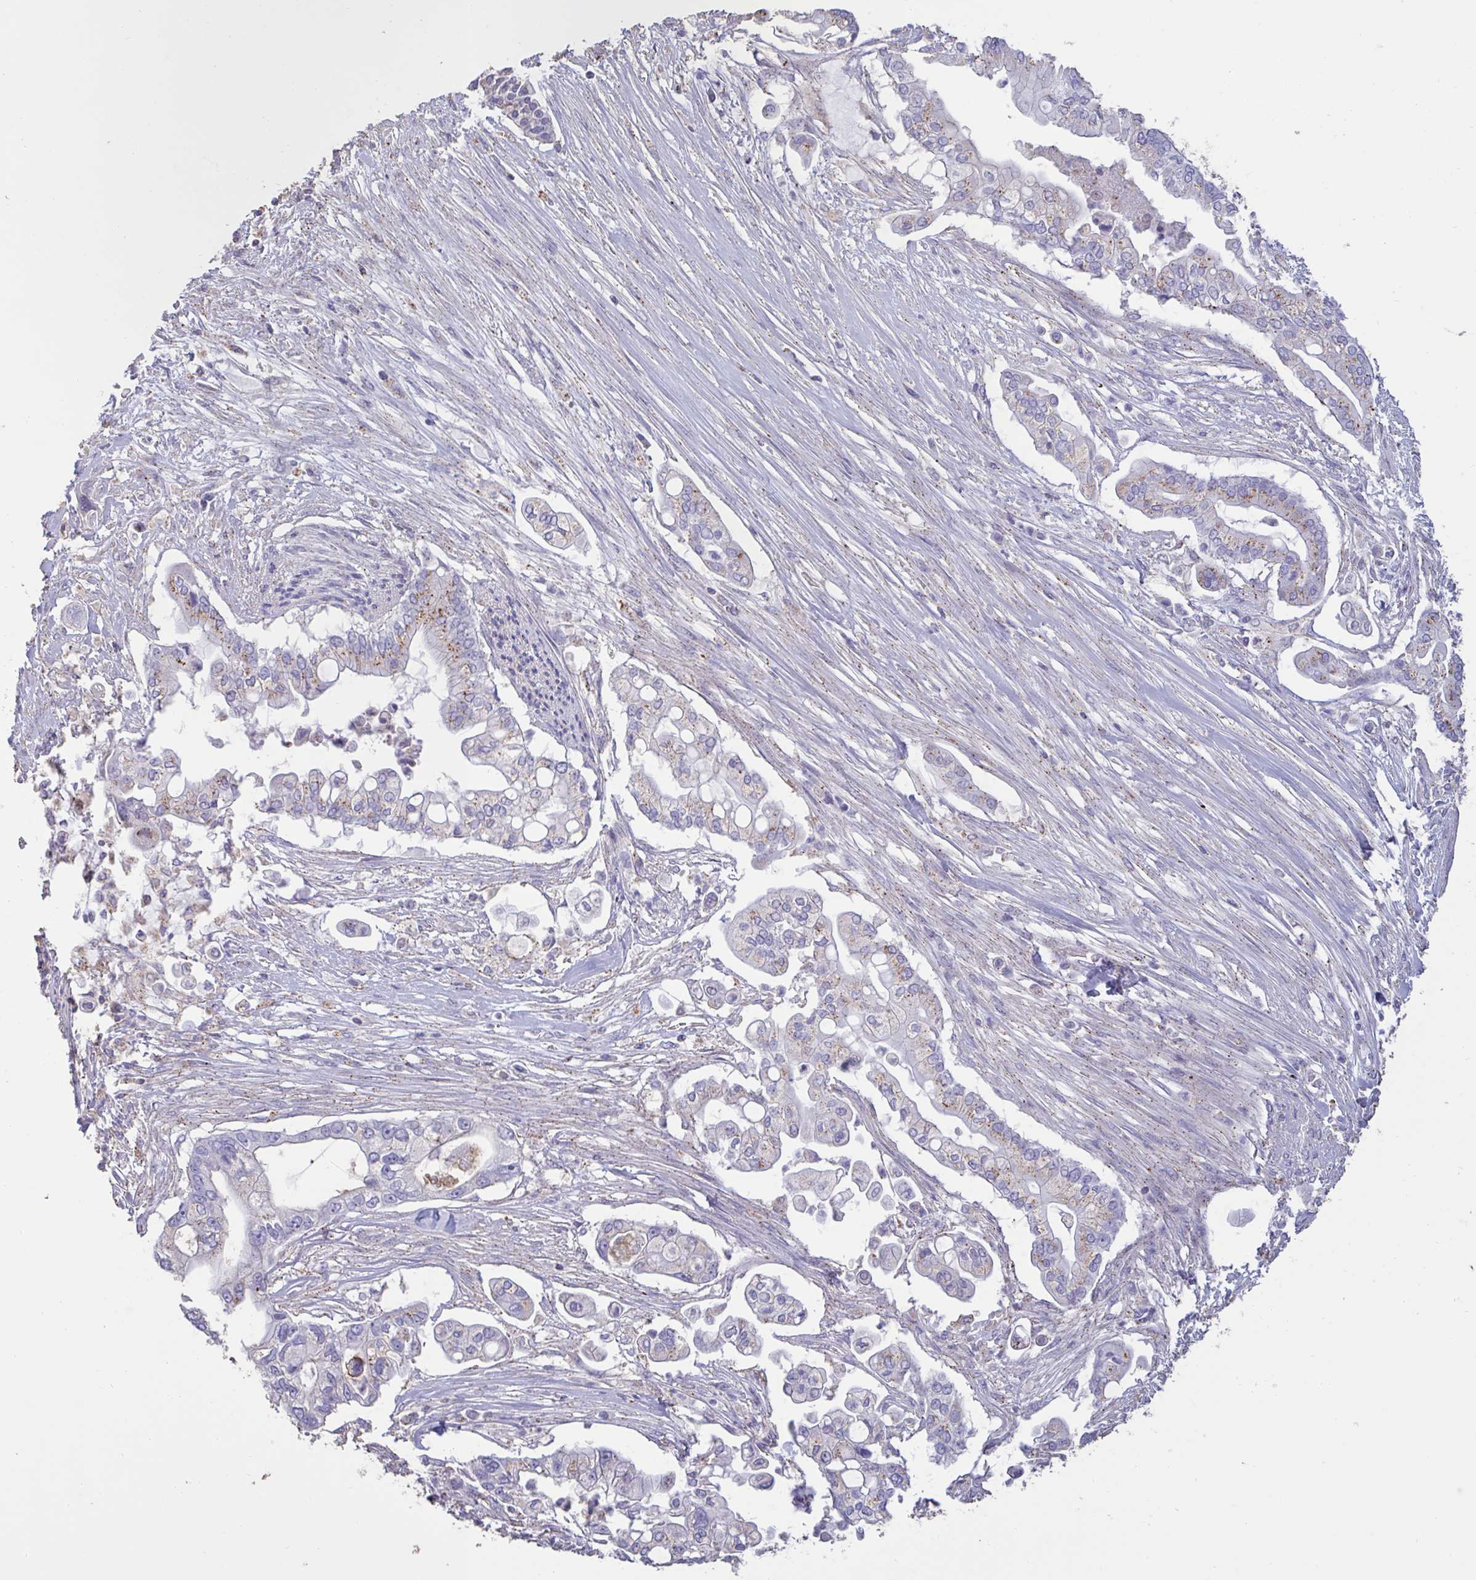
{"staining": {"intensity": "weak", "quantity": "<25%", "location": "cytoplasmic/membranous"}, "tissue": "pancreatic cancer", "cell_type": "Tumor cells", "image_type": "cancer", "snomed": [{"axis": "morphology", "description": "Adenocarcinoma, NOS"}, {"axis": "topography", "description": "Pancreas"}], "caption": "Pancreatic cancer was stained to show a protein in brown. There is no significant positivity in tumor cells.", "gene": "CHMP5", "patient": {"sex": "female", "age": 69}}